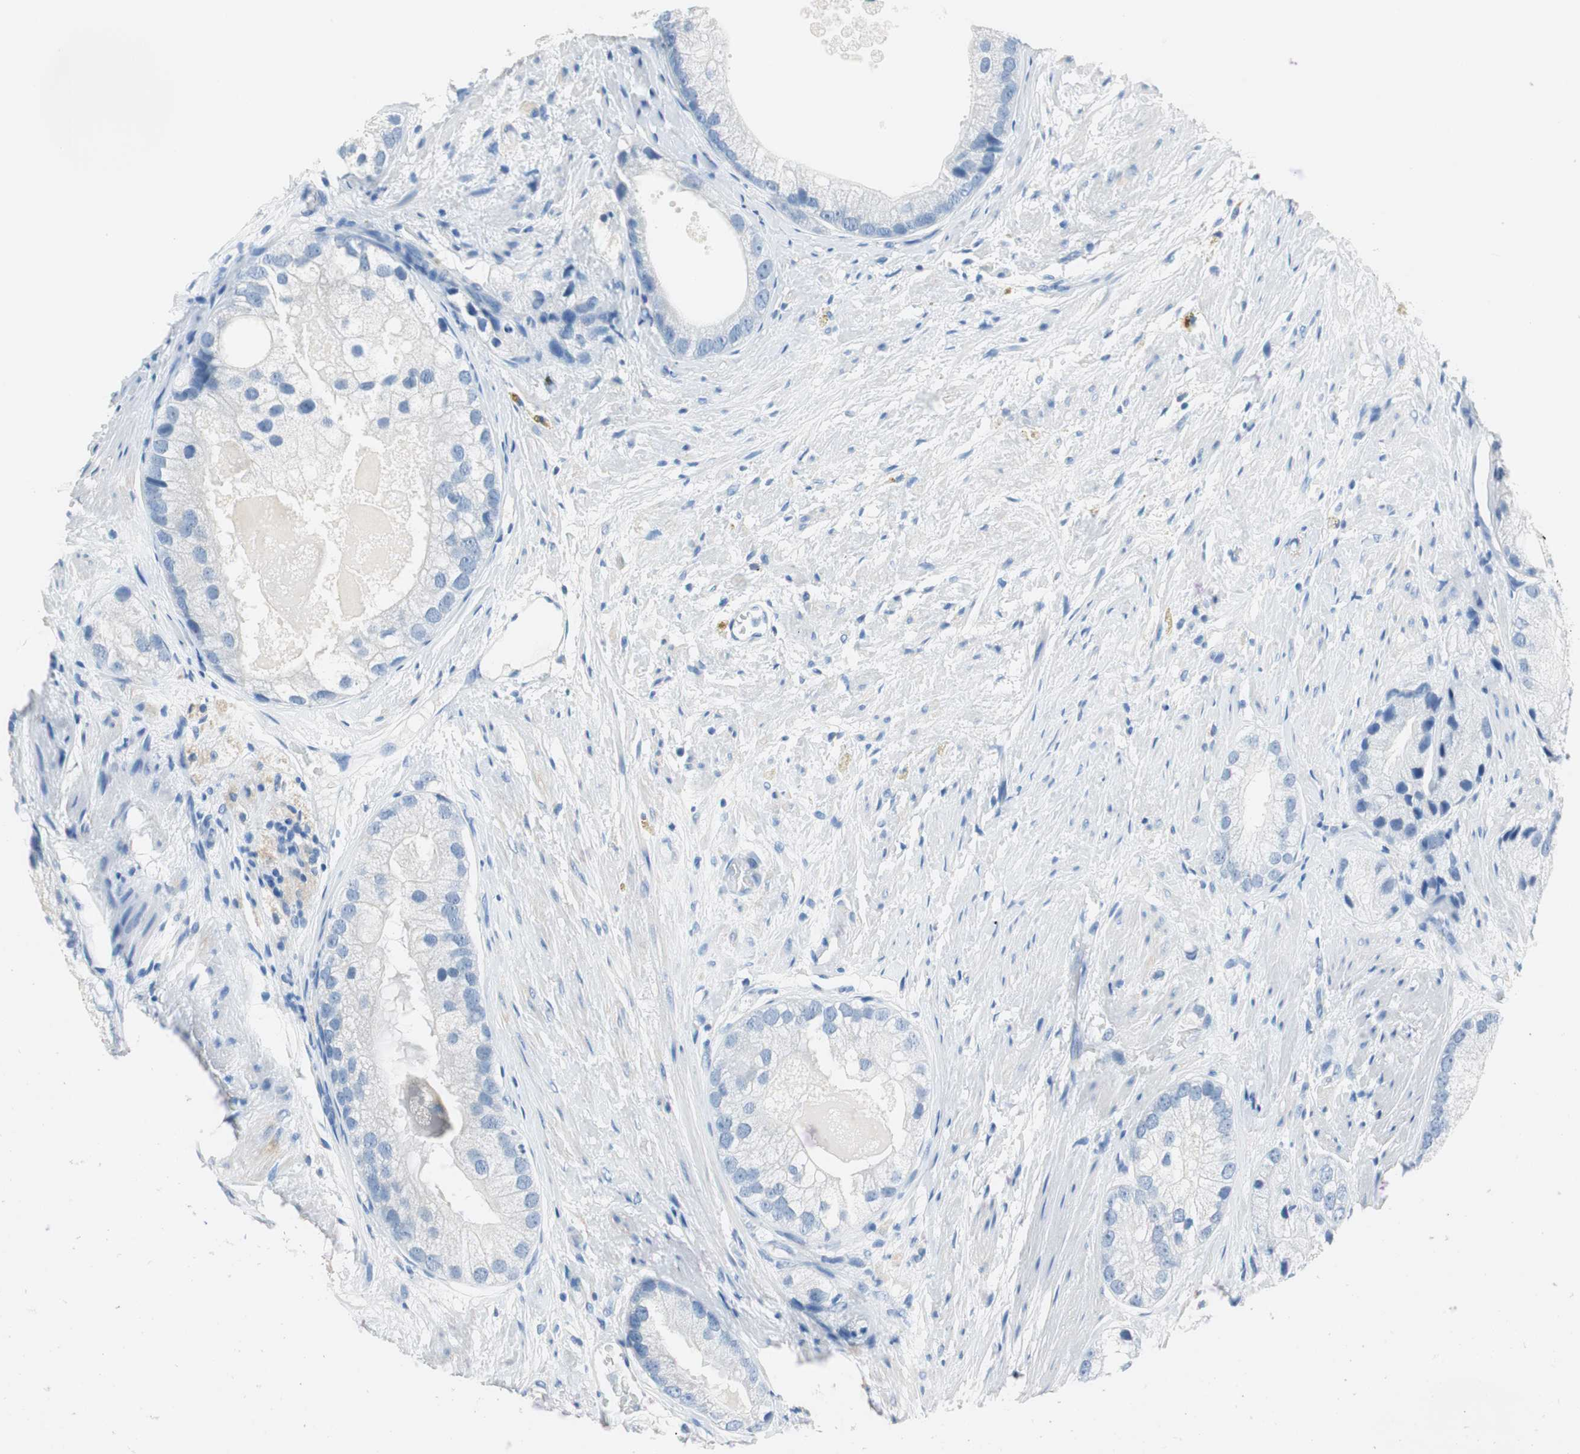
{"staining": {"intensity": "negative", "quantity": "none", "location": "none"}, "tissue": "prostate cancer", "cell_type": "Tumor cells", "image_type": "cancer", "snomed": [{"axis": "morphology", "description": "Adenocarcinoma, Low grade"}, {"axis": "topography", "description": "Prostate"}], "caption": "IHC photomicrograph of neoplastic tissue: prostate cancer (low-grade adenocarcinoma) stained with DAB shows no significant protein positivity in tumor cells.", "gene": "FADS2", "patient": {"sex": "male", "age": 69}}